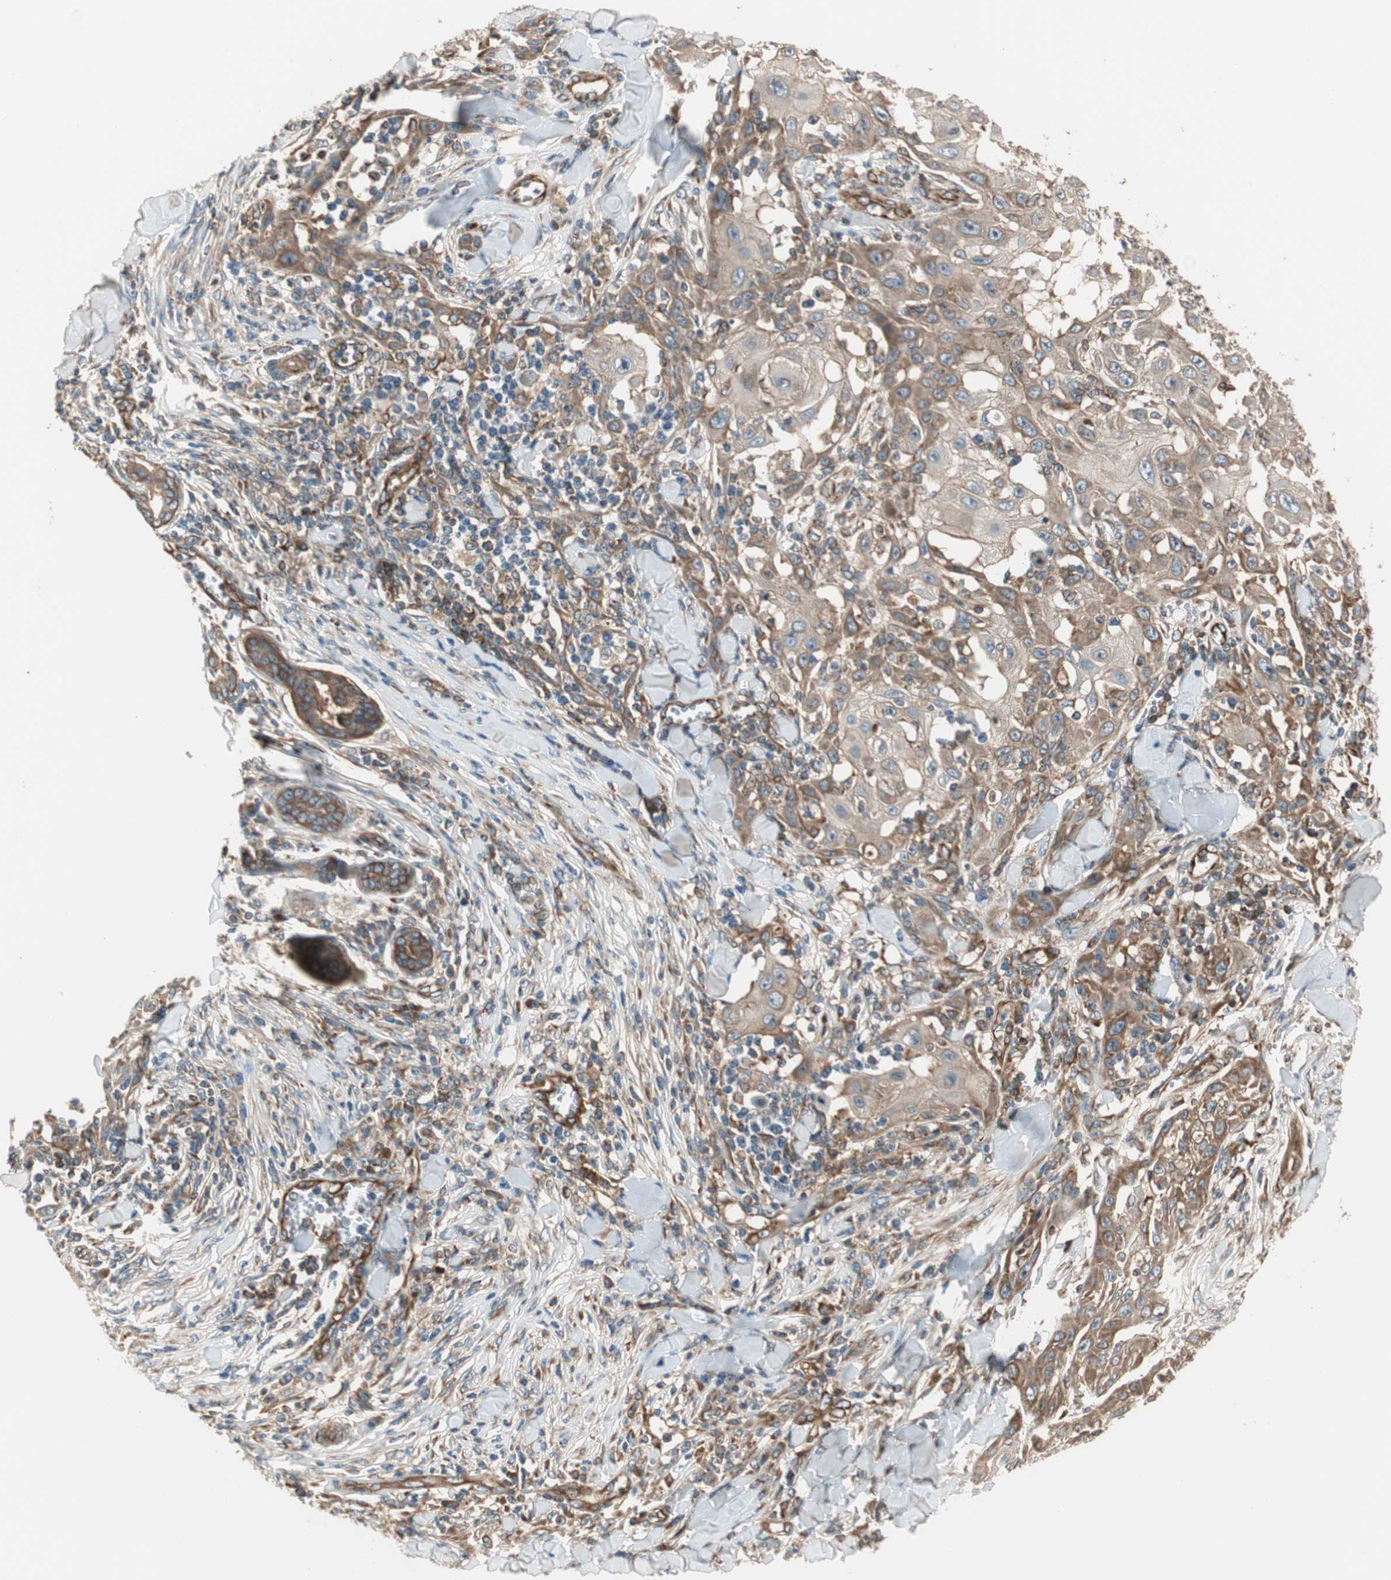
{"staining": {"intensity": "moderate", "quantity": ">75%", "location": "cytoplasmic/membranous"}, "tissue": "skin cancer", "cell_type": "Tumor cells", "image_type": "cancer", "snomed": [{"axis": "morphology", "description": "Squamous cell carcinoma, NOS"}, {"axis": "topography", "description": "Skin"}], "caption": "Immunohistochemistry (IHC) of human skin squamous cell carcinoma exhibits medium levels of moderate cytoplasmic/membranous positivity in approximately >75% of tumor cells.", "gene": "CTTNBP2NL", "patient": {"sex": "male", "age": 24}}